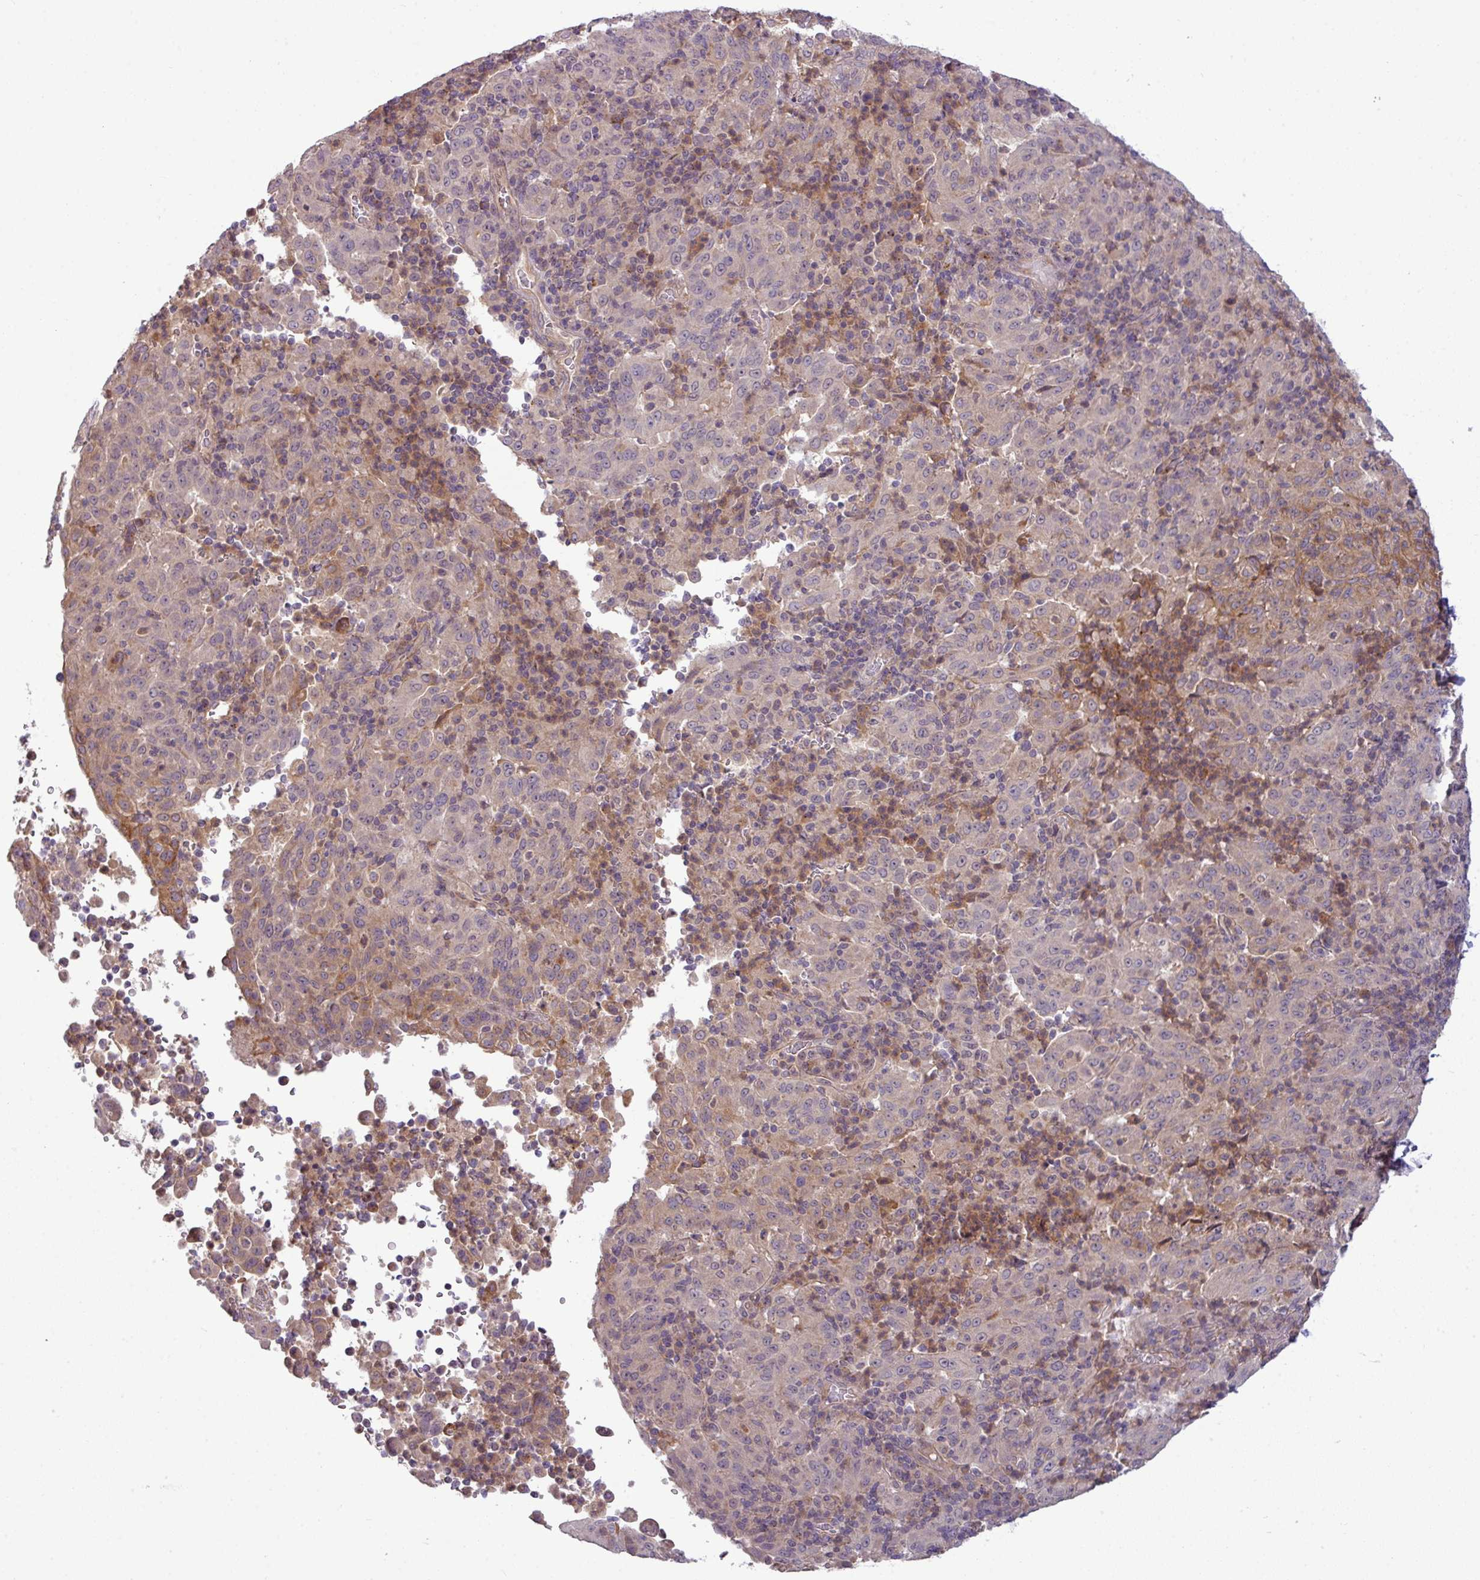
{"staining": {"intensity": "weak", "quantity": "25%-75%", "location": "cytoplasmic/membranous"}, "tissue": "pancreatic cancer", "cell_type": "Tumor cells", "image_type": "cancer", "snomed": [{"axis": "morphology", "description": "Adenocarcinoma, NOS"}, {"axis": "topography", "description": "Pancreas"}], "caption": "Pancreatic cancer (adenocarcinoma) stained for a protein demonstrates weak cytoplasmic/membranous positivity in tumor cells.", "gene": "ZNF35", "patient": {"sex": "male", "age": 63}}